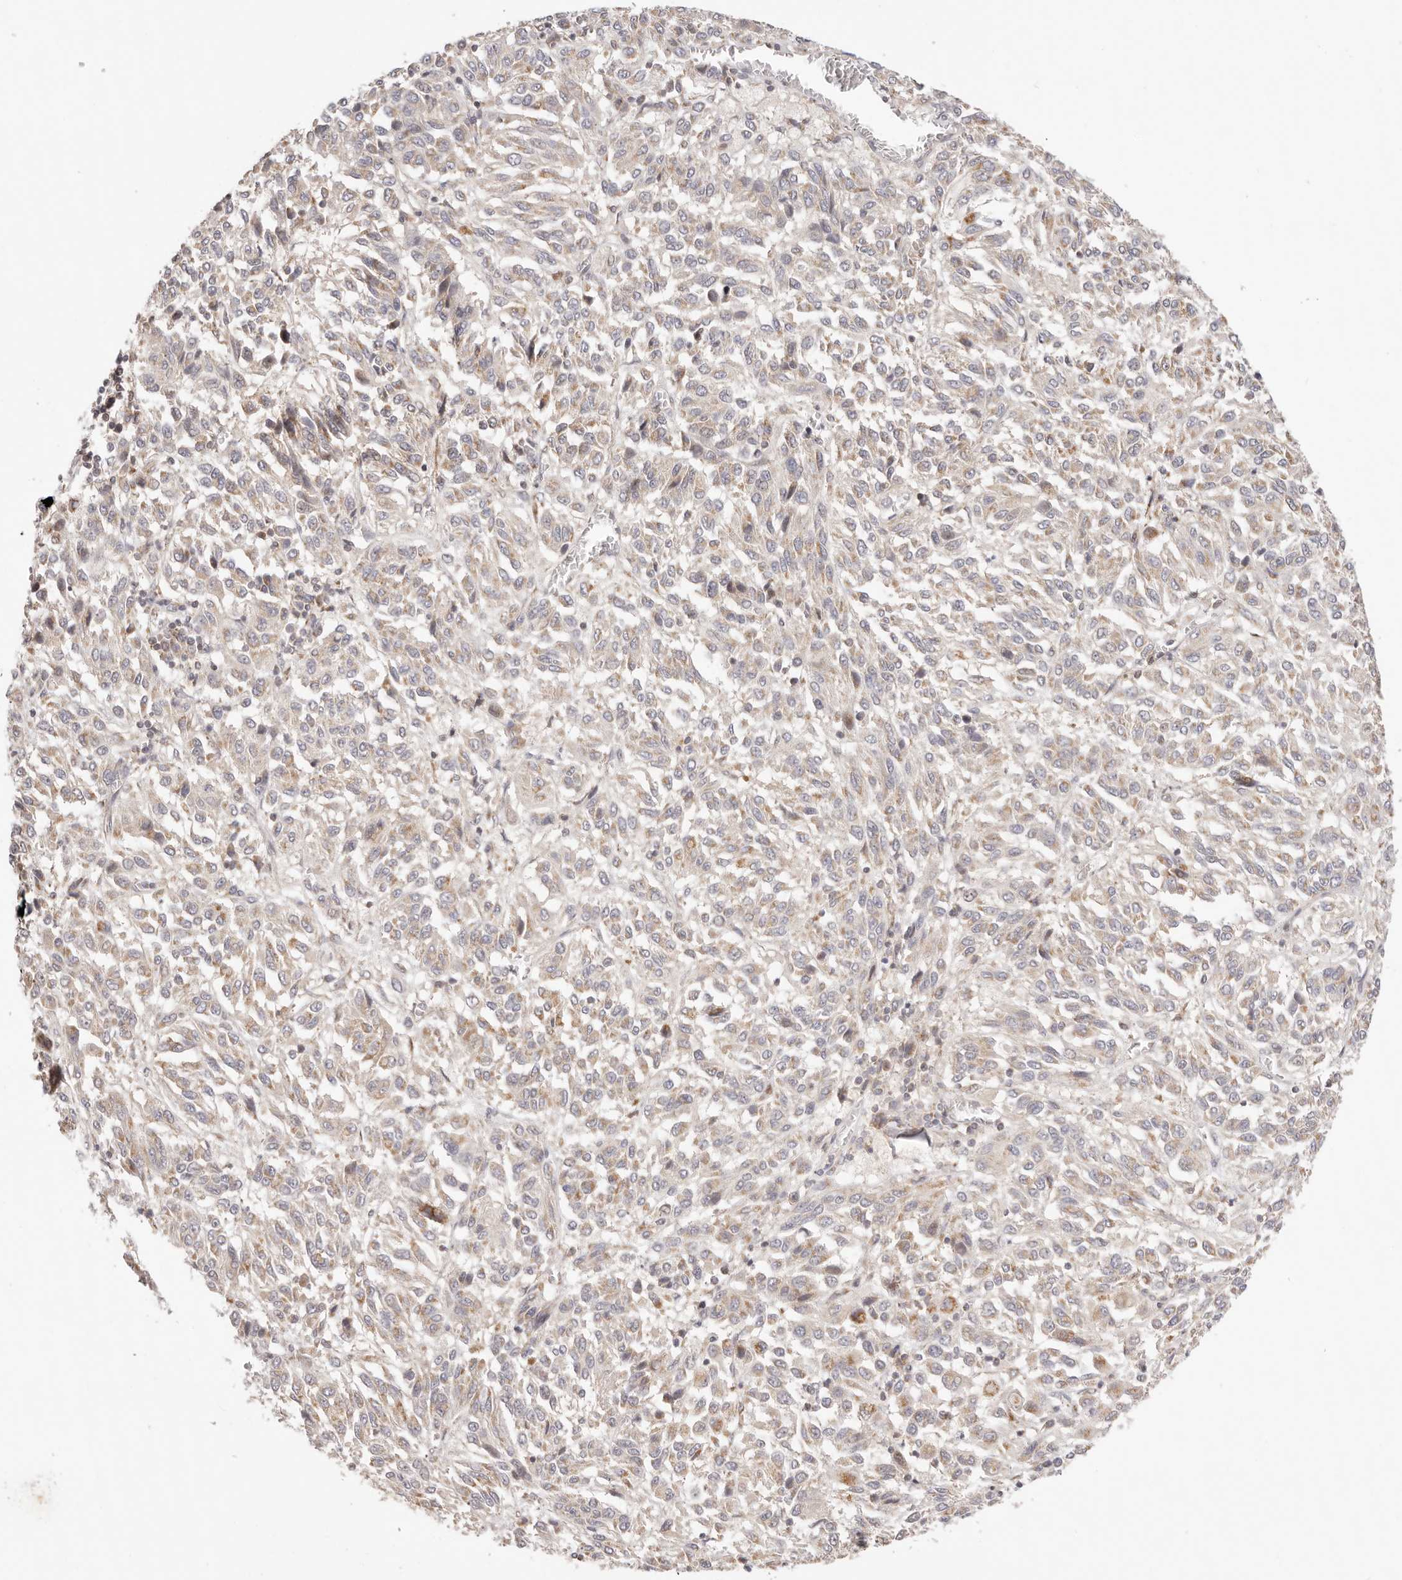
{"staining": {"intensity": "weak", "quantity": "<25%", "location": "cytoplasmic/membranous"}, "tissue": "melanoma", "cell_type": "Tumor cells", "image_type": "cancer", "snomed": [{"axis": "morphology", "description": "Malignant melanoma, Metastatic site"}, {"axis": "topography", "description": "Lung"}], "caption": "A histopathology image of human malignant melanoma (metastatic site) is negative for staining in tumor cells.", "gene": "KCMF1", "patient": {"sex": "male", "age": 64}}